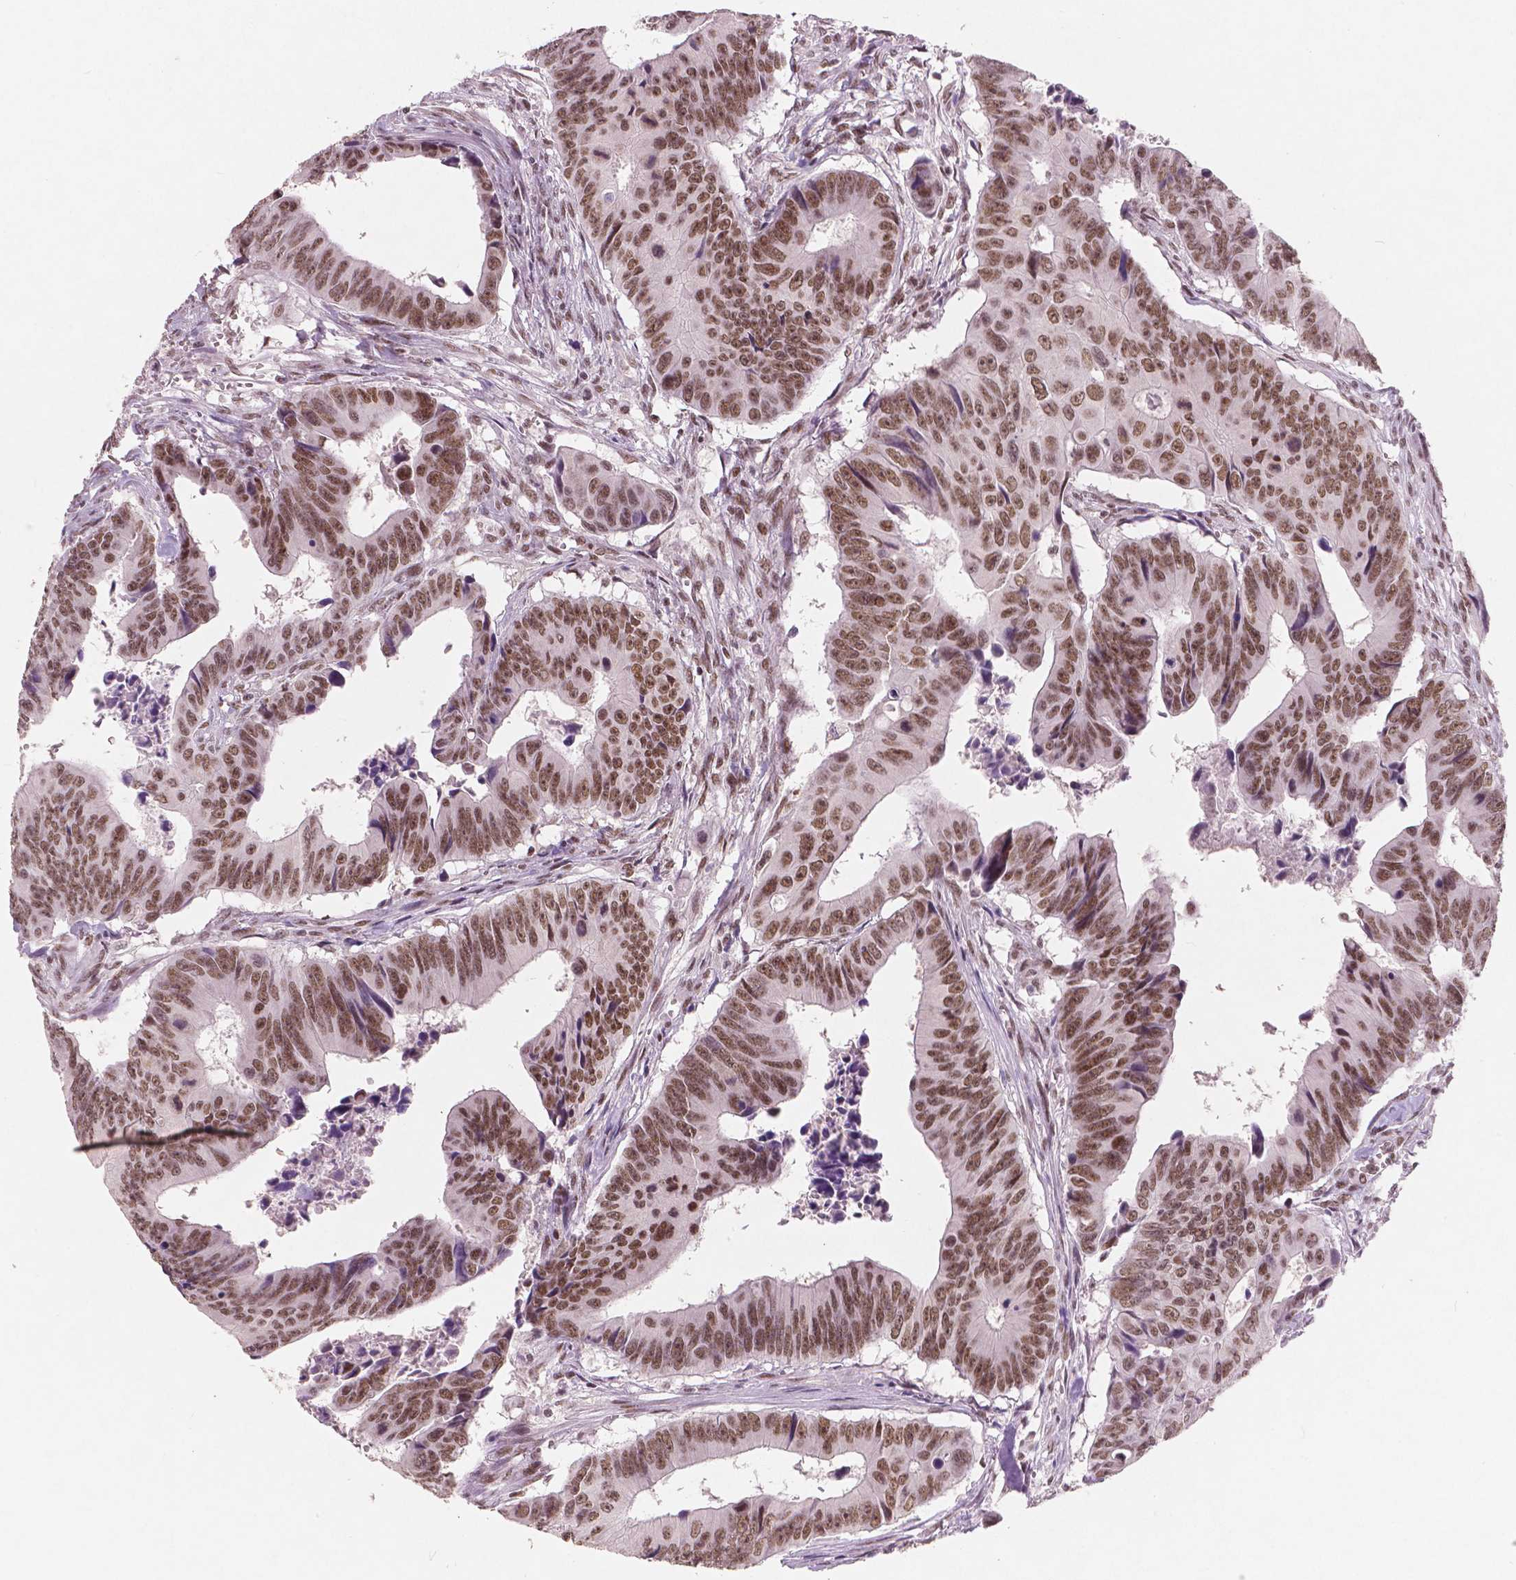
{"staining": {"intensity": "moderate", "quantity": ">75%", "location": "nuclear"}, "tissue": "colorectal cancer", "cell_type": "Tumor cells", "image_type": "cancer", "snomed": [{"axis": "morphology", "description": "Adenocarcinoma, NOS"}, {"axis": "topography", "description": "Colon"}], "caption": "Adenocarcinoma (colorectal) stained with IHC exhibits moderate nuclear staining in approximately >75% of tumor cells. Using DAB (3,3'-diaminobenzidine) (brown) and hematoxylin (blue) stains, captured at high magnification using brightfield microscopy.", "gene": "BRD4", "patient": {"sex": "female", "age": 87}}